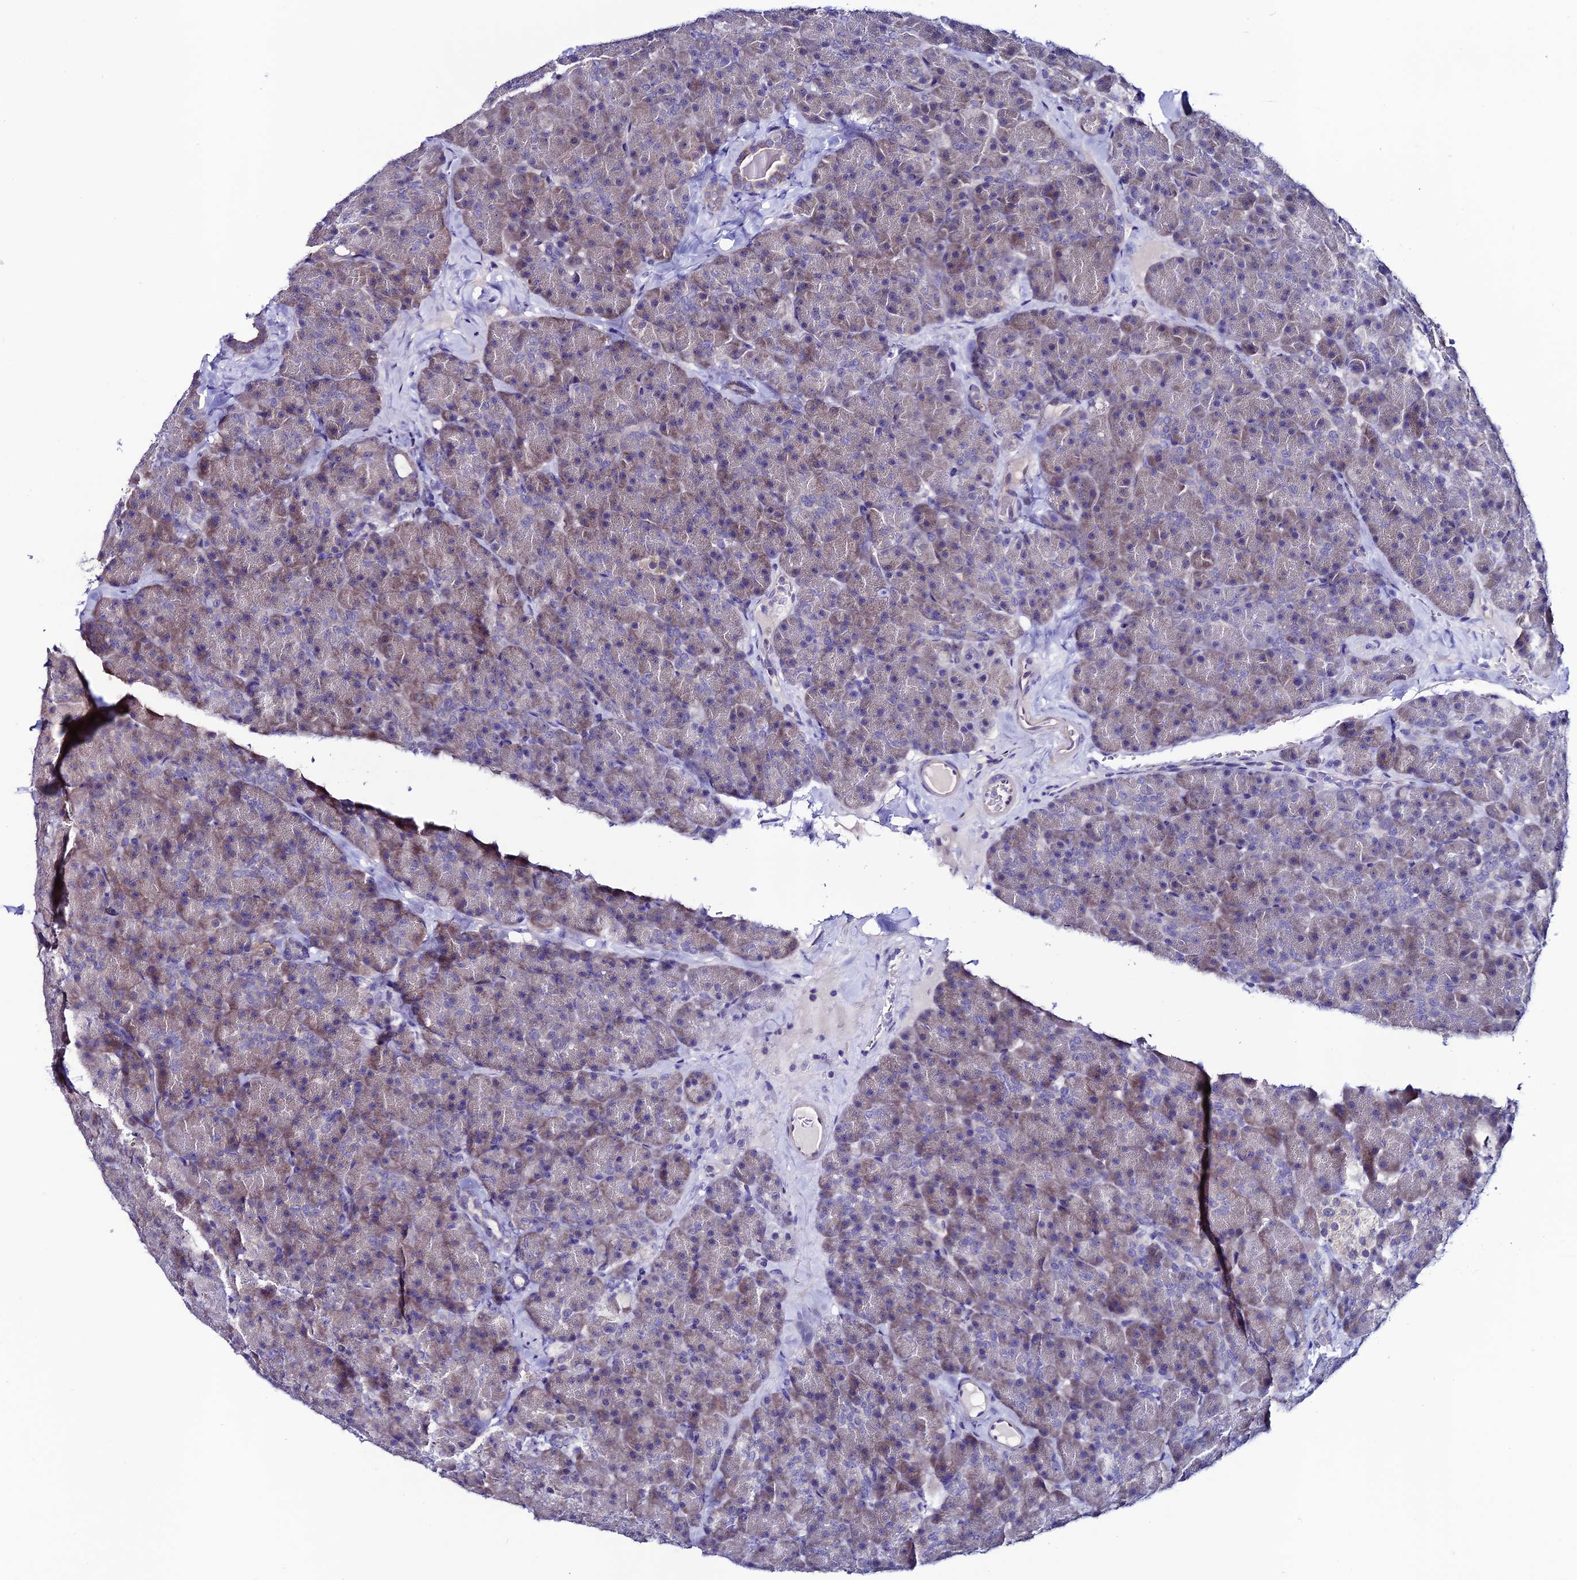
{"staining": {"intensity": "weak", "quantity": "25%-75%", "location": "cytoplasmic/membranous"}, "tissue": "pancreas", "cell_type": "Exocrine glandular cells", "image_type": "normal", "snomed": [{"axis": "morphology", "description": "Normal tissue, NOS"}, {"axis": "topography", "description": "Pancreas"}], "caption": "Pancreas stained for a protein demonstrates weak cytoplasmic/membranous positivity in exocrine glandular cells. (DAB (3,3'-diaminobenzidine) = brown stain, brightfield microscopy at high magnification).", "gene": "FZD8", "patient": {"sex": "male", "age": 36}}